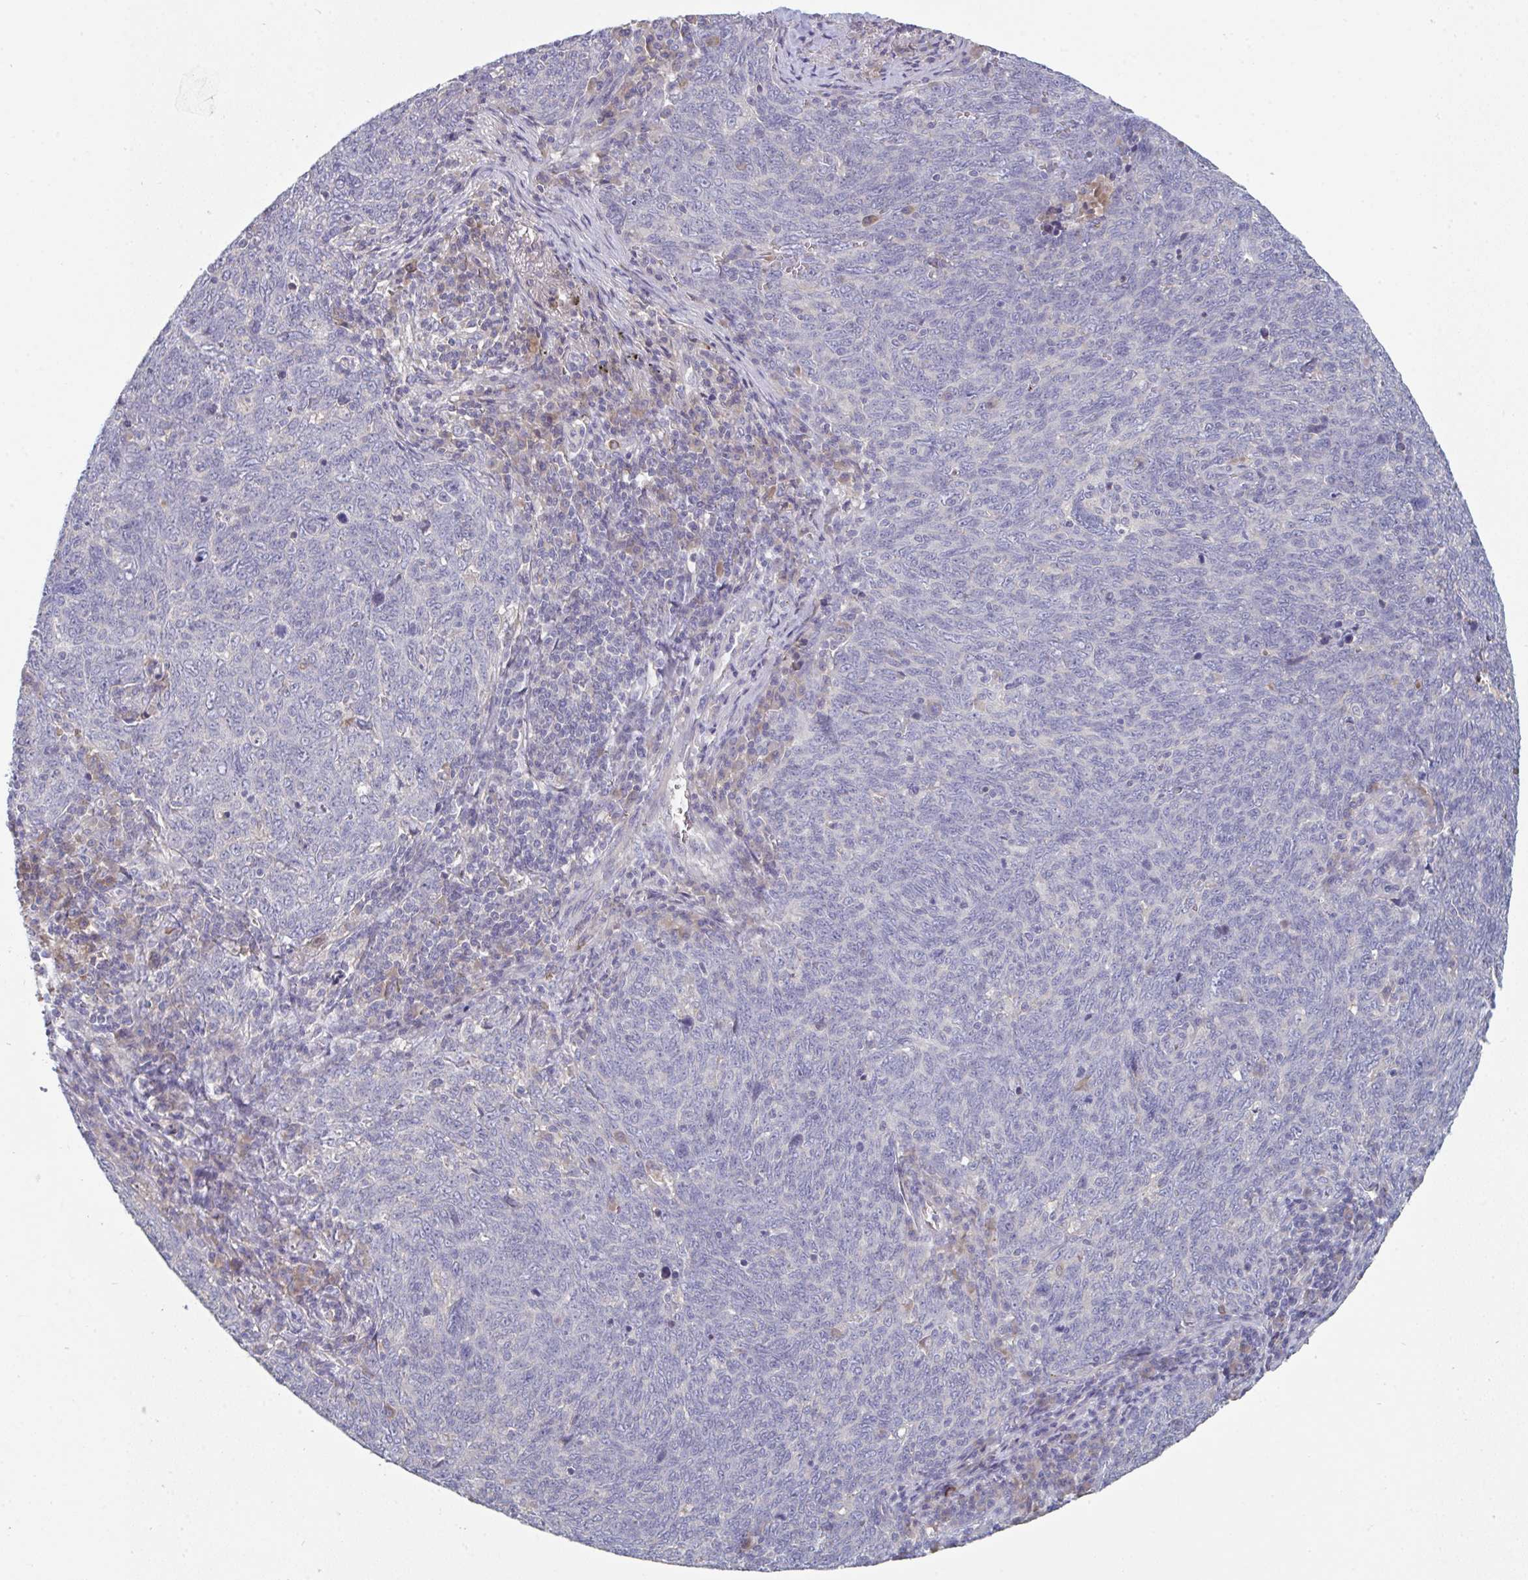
{"staining": {"intensity": "negative", "quantity": "none", "location": "none"}, "tissue": "lung cancer", "cell_type": "Tumor cells", "image_type": "cancer", "snomed": [{"axis": "morphology", "description": "Squamous cell carcinoma, NOS"}, {"axis": "topography", "description": "Lung"}], "caption": "Tumor cells show no significant staining in lung cancer (squamous cell carcinoma). (Stains: DAB immunohistochemistry (IHC) with hematoxylin counter stain, Microscopy: brightfield microscopy at high magnification).", "gene": "HGFAC", "patient": {"sex": "female", "age": 72}}